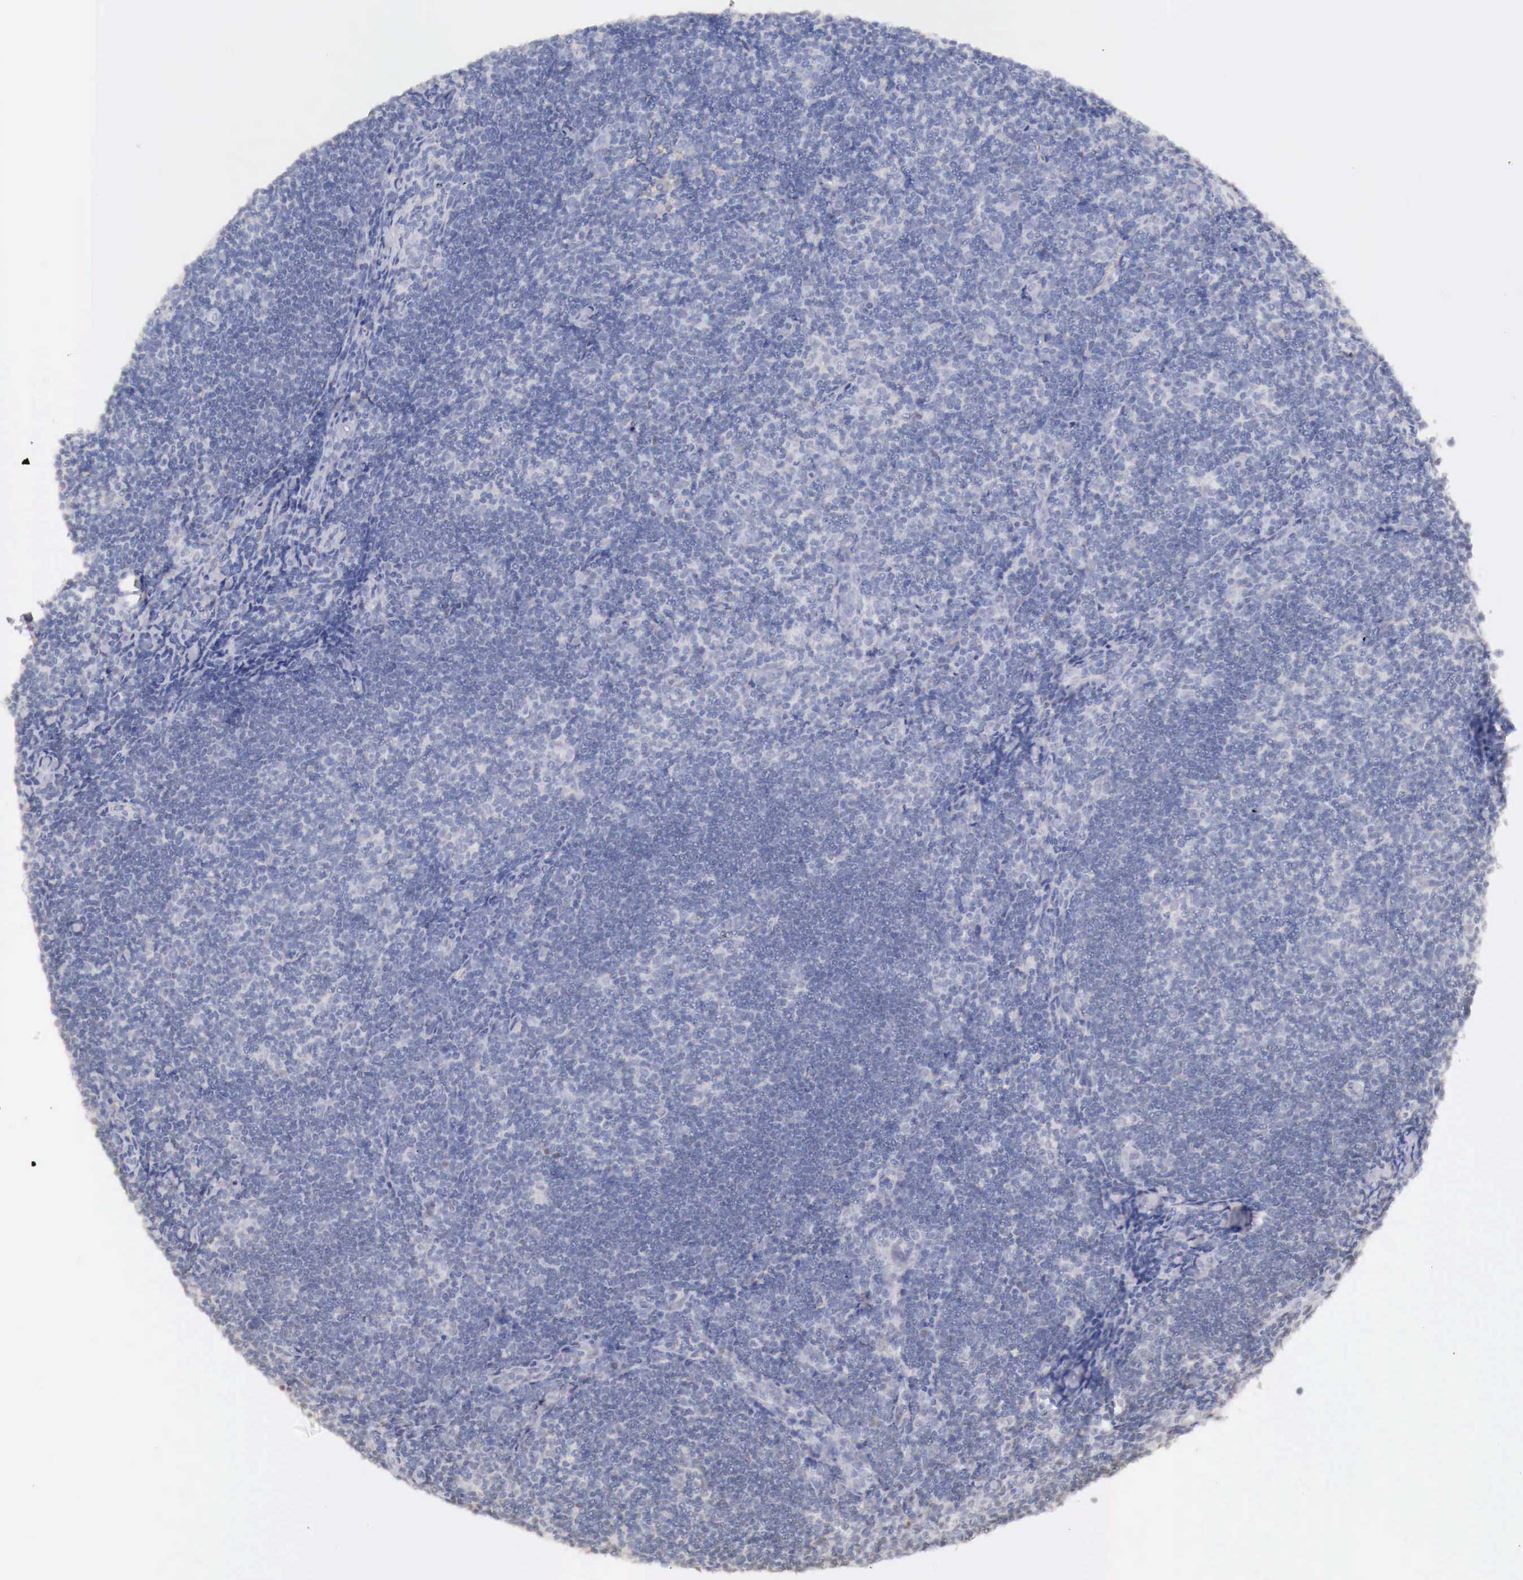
{"staining": {"intensity": "negative", "quantity": "none", "location": "none"}, "tissue": "lymphoma", "cell_type": "Tumor cells", "image_type": "cancer", "snomed": [{"axis": "morphology", "description": "Malignant lymphoma, non-Hodgkin's type, Low grade"}, {"axis": "topography", "description": "Lymph node"}], "caption": "Image shows no protein expression in tumor cells of low-grade malignant lymphoma, non-Hodgkin's type tissue.", "gene": "UBA1", "patient": {"sex": "male", "age": 49}}